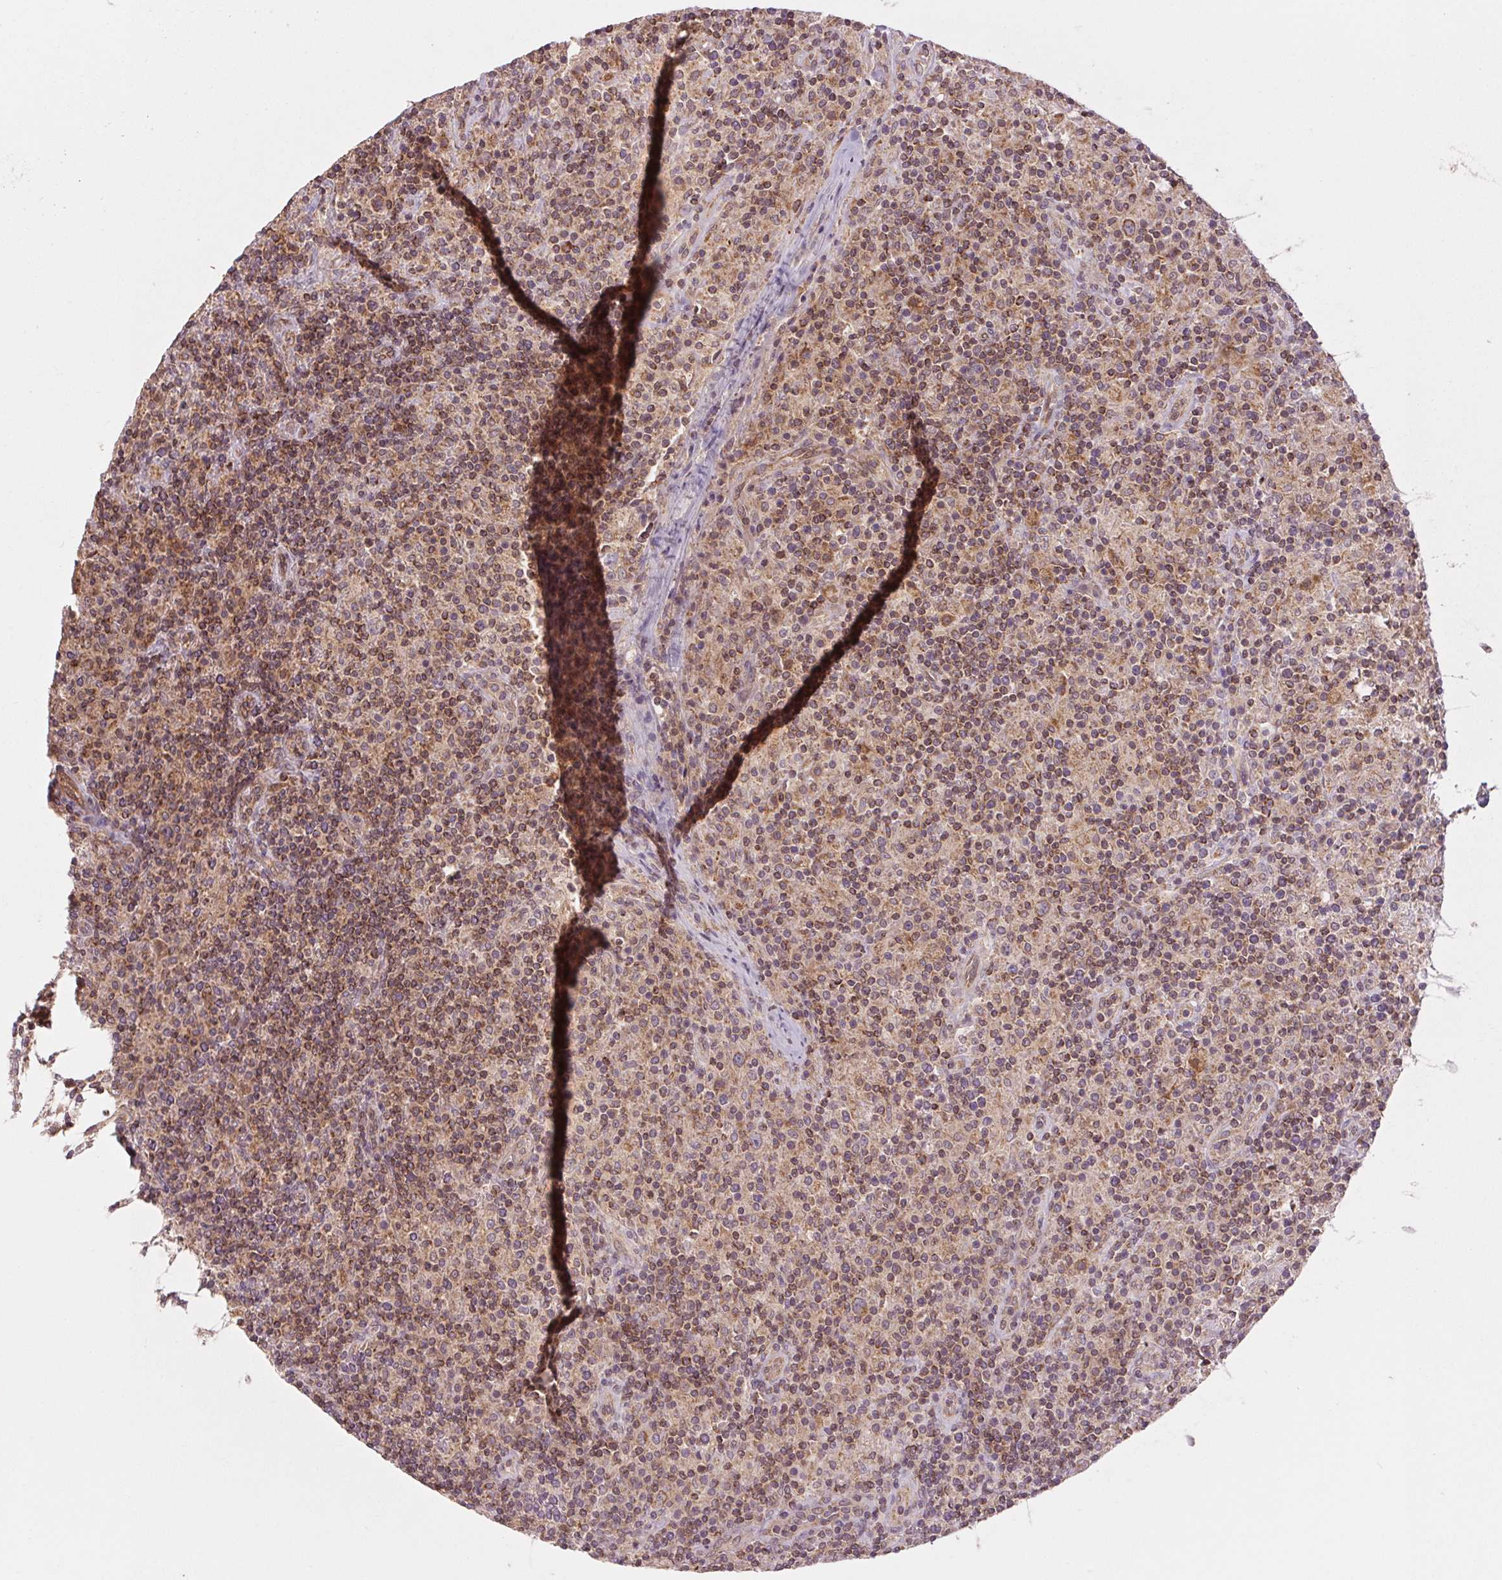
{"staining": {"intensity": "moderate", "quantity": "25%-75%", "location": "cytoplasmic/membranous"}, "tissue": "lymphoma", "cell_type": "Tumor cells", "image_type": "cancer", "snomed": [{"axis": "morphology", "description": "Hodgkin's disease, NOS"}, {"axis": "topography", "description": "Lymph node"}], "caption": "Brown immunohistochemical staining in lymphoma exhibits moderate cytoplasmic/membranous positivity in about 25%-75% of tumor cells.", "gene": "MAP3K5", "patient": {"sex": "male", "age": 70}}